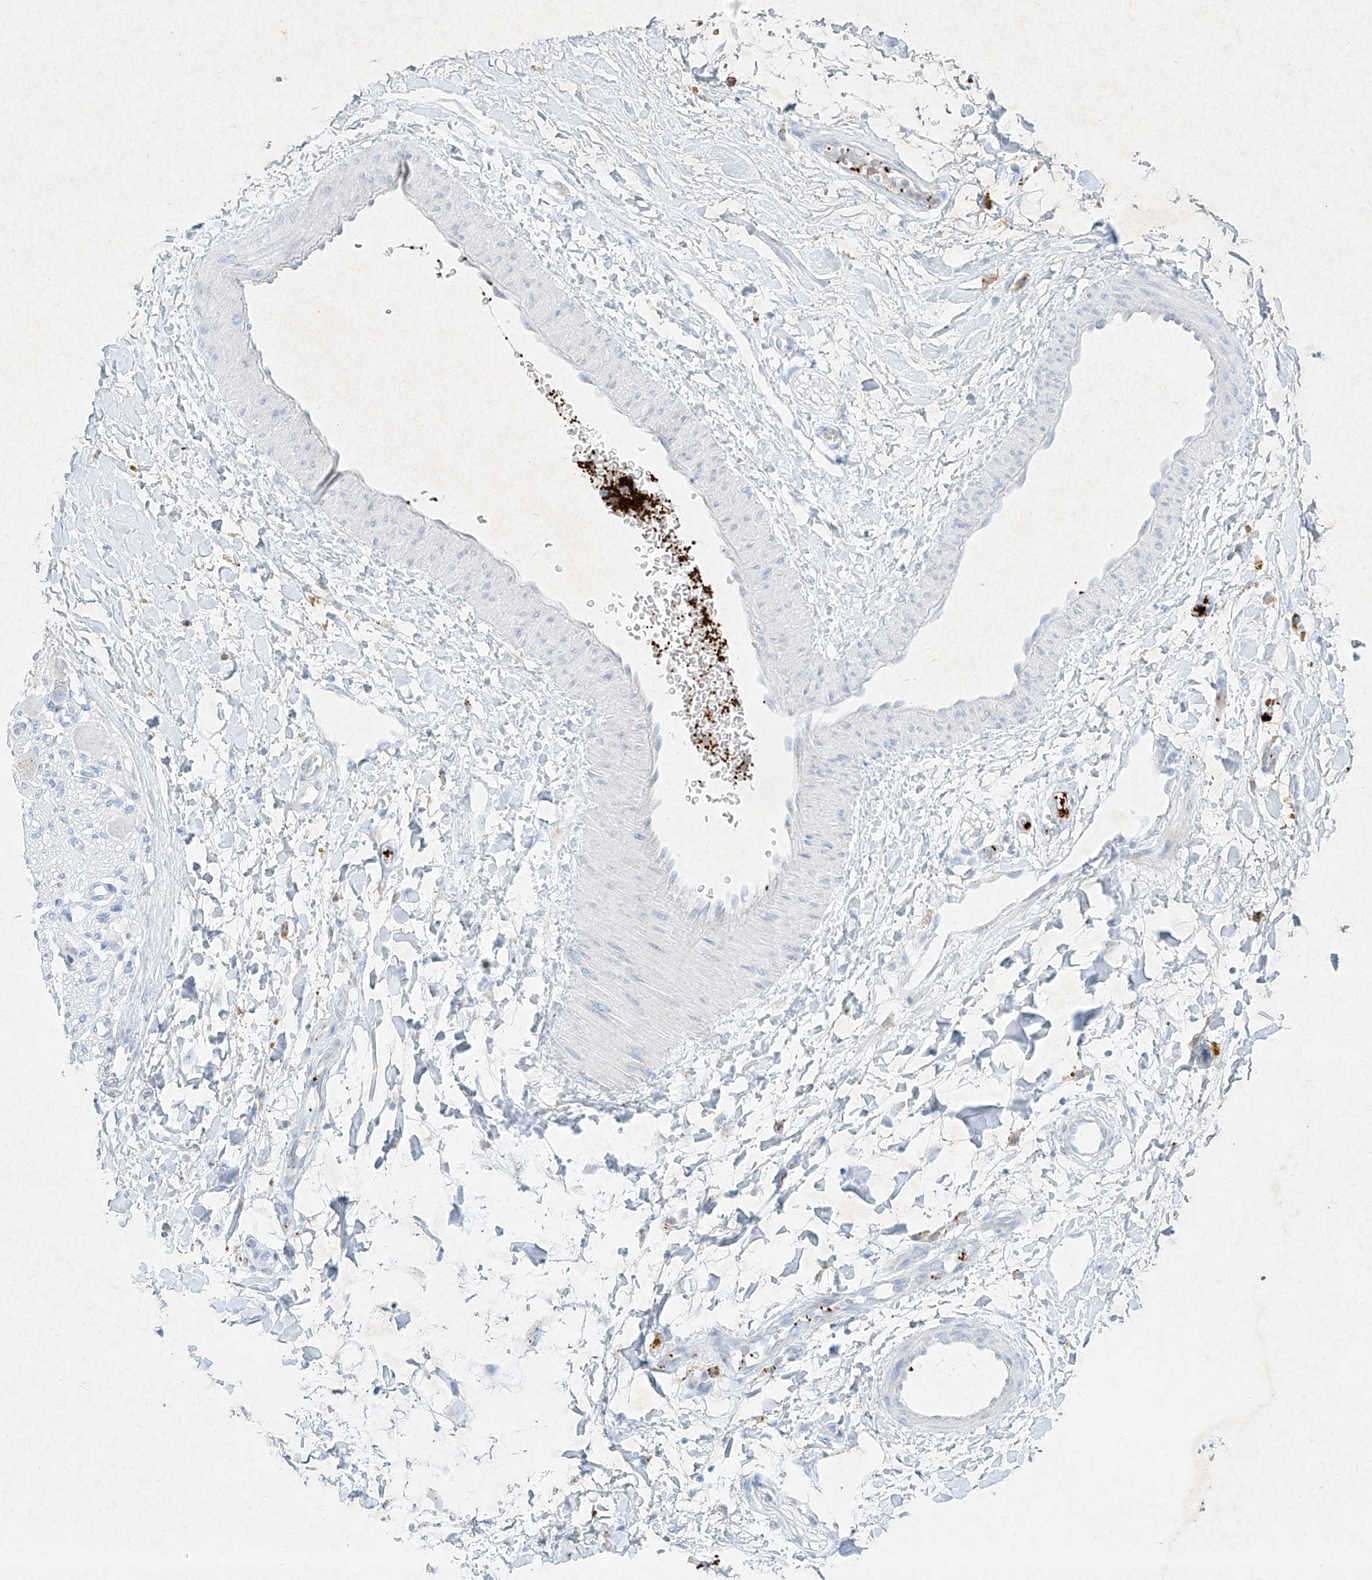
{"staining": {"intensity": "negative", "quantity": "none", "location": "none"}, "tissue": "adipose tissue", "cell_type": "Adipocytes", "image_type": "normal", "snomed": [{"axis": "morphology", "description": "Normal tissue, NOS"}, {"axis": "topography", "description": "Kidney"}, {"axis": "topography", "description": "Peripheral nerve tissue"}], "caption": "Photomicrograph shows no protein expression in adipocytes of benign adipose tissue. Nuclei are stained in blue.", "gene": "PLEK", "patient": {"sex": "male", "age": 7}}